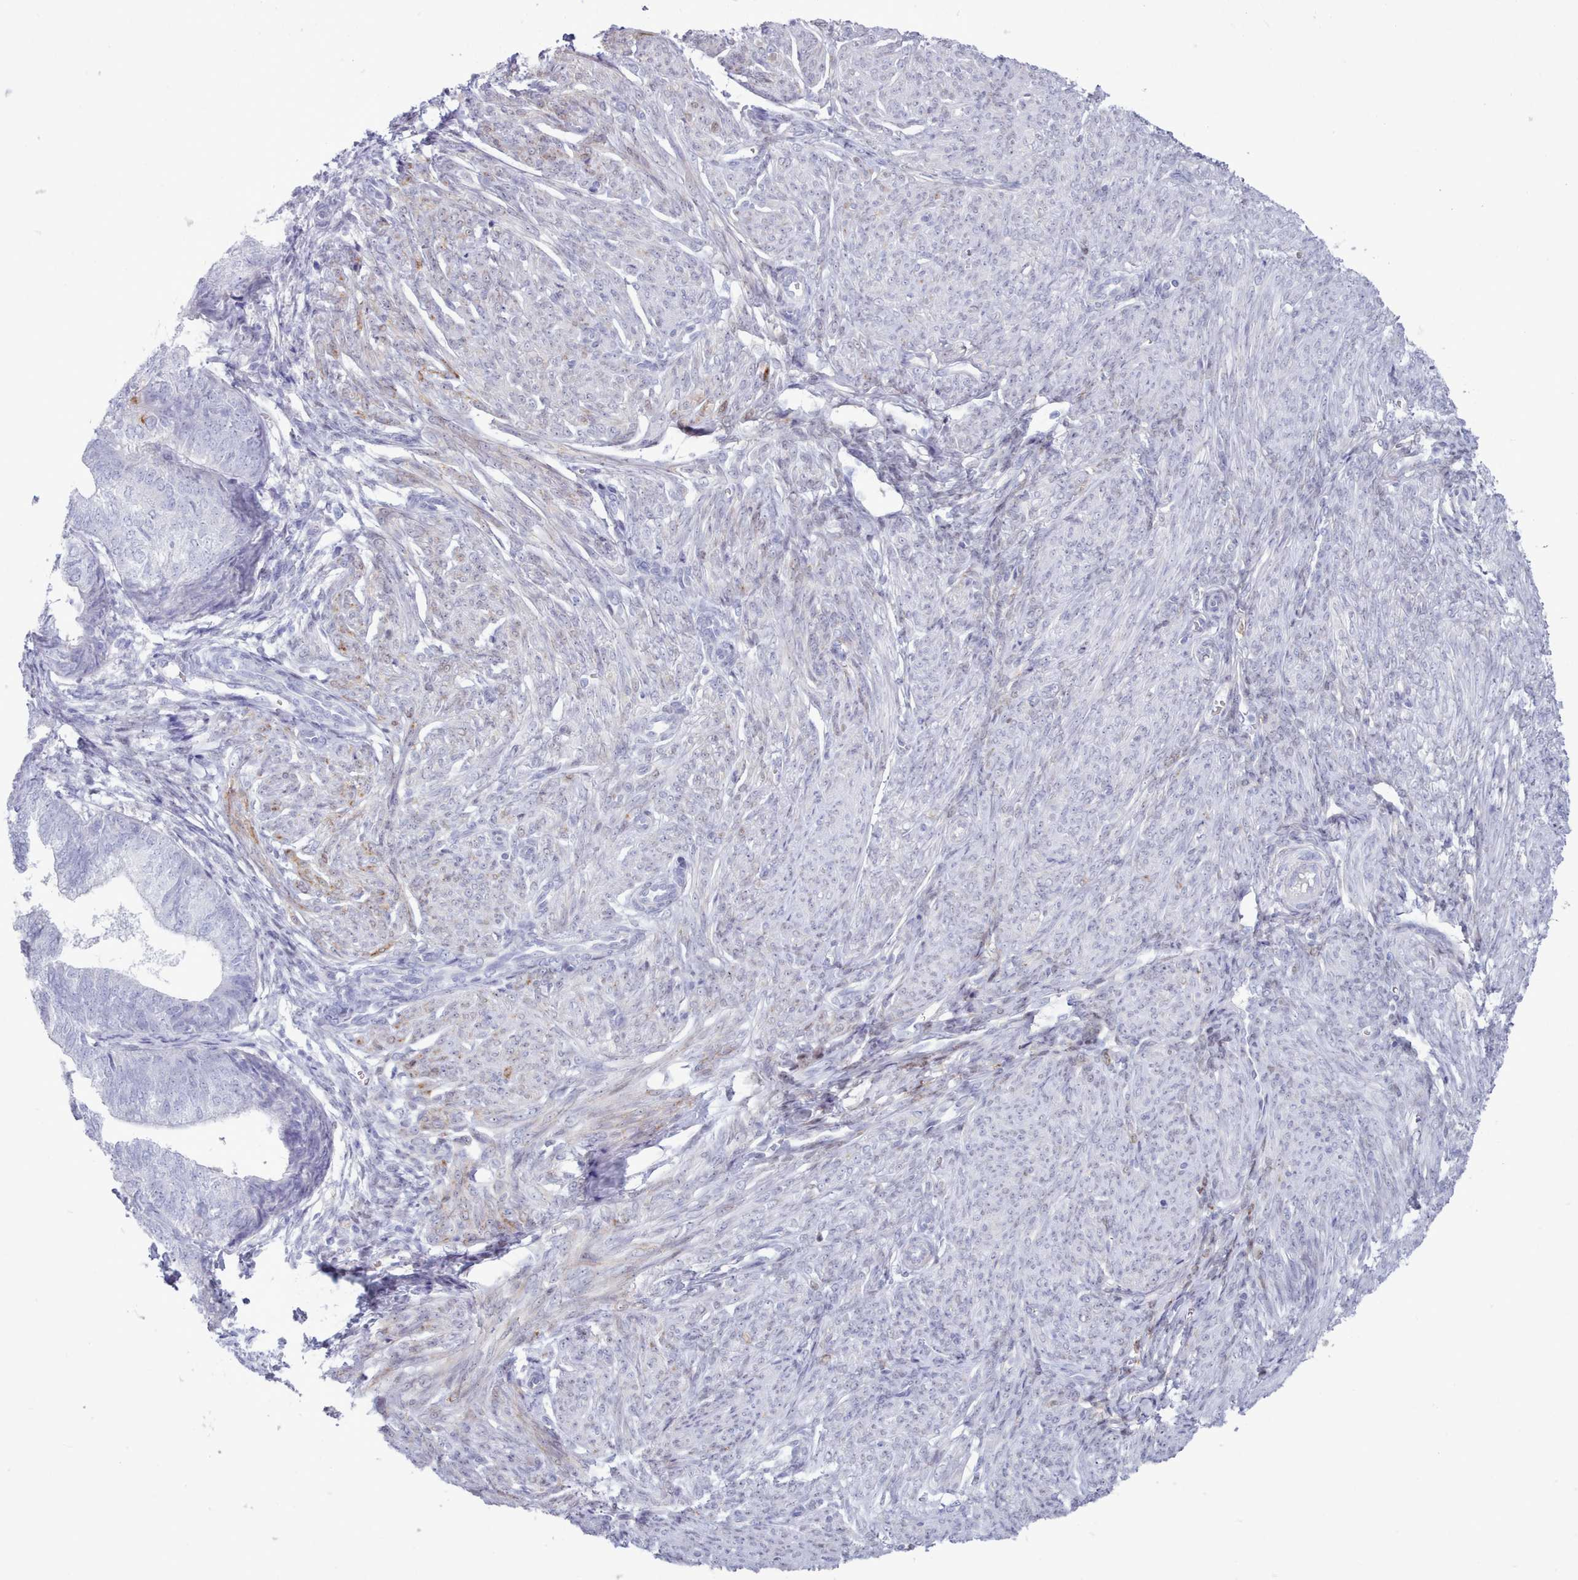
{"staining": {"intensity": "negative", "quantity": "none", "location": "none"}, "tissue": "endometrial cancer", "cell_type": "Tumor cells", "image_type": "cancer", "snomed": [{"axis": "morphology", "description": "Adenocarcinoma, NOS"}, {"axis": "topography", "description": "Endometrium"}], "caption": "Tumor cells show no significant expression in adenocarcinoma (endometrial).", "gene": "TMEM253", "patient": {"sex": "female", "age": 87}}